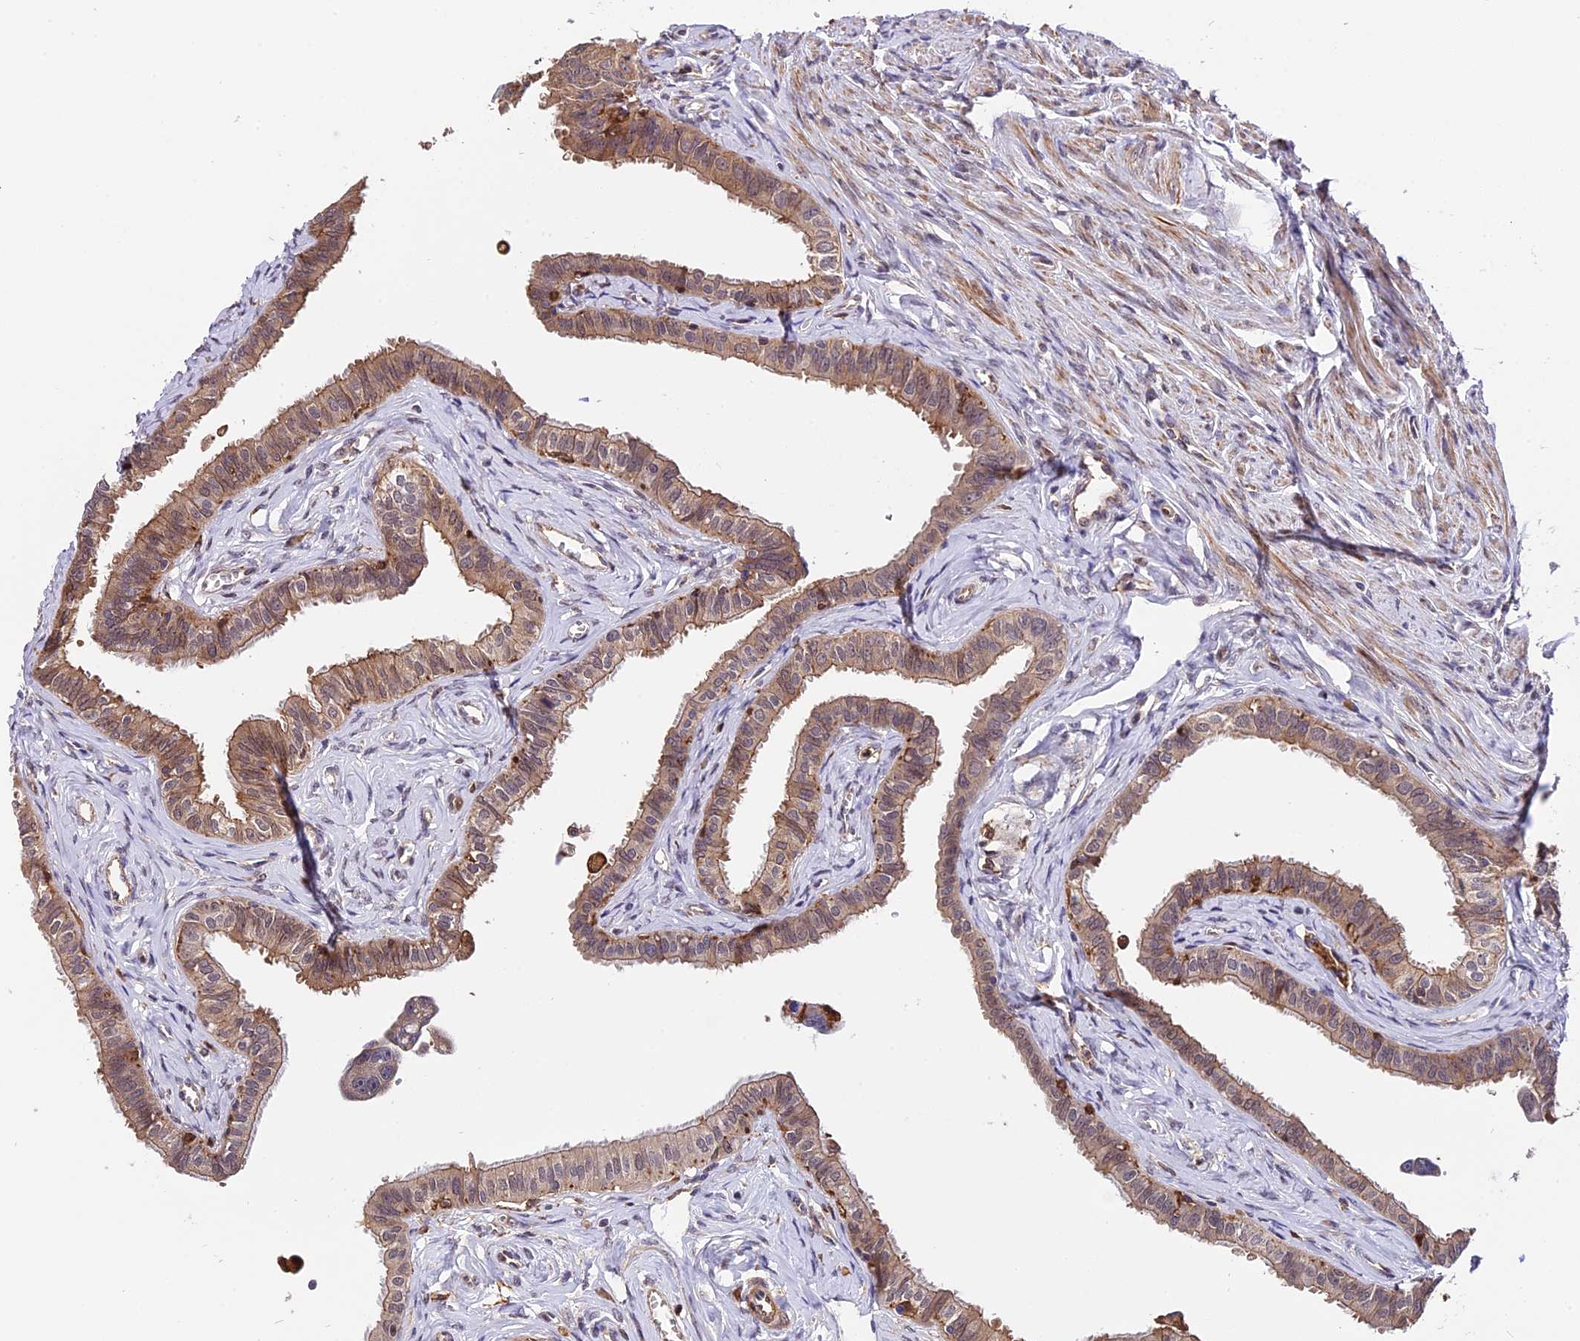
{"staining": {"intensity": "moderate", "quantity": ">75%", "location": "cytoplasmic/membranous"}, "tissue": "fallopian tube", "cell_type": "Glandular cells", "image_type": "normal", "snomed": [{"axis": "morphology", "description": "Normal tissue, NOS"}, {"axis": "morphology", "description": "Carcinoma, NOS"}, {"axis": "topography", "description": "Fallopian tube"}, {"axis": "topography", "description": "Ovary"}], "caption": "Fallopian tube stained for a protein displays moderate cytoplasmic/membranous positivity in glandular cells.", "gene": "HERPUD1", "patient": {"sex": "female", "age": 59}}